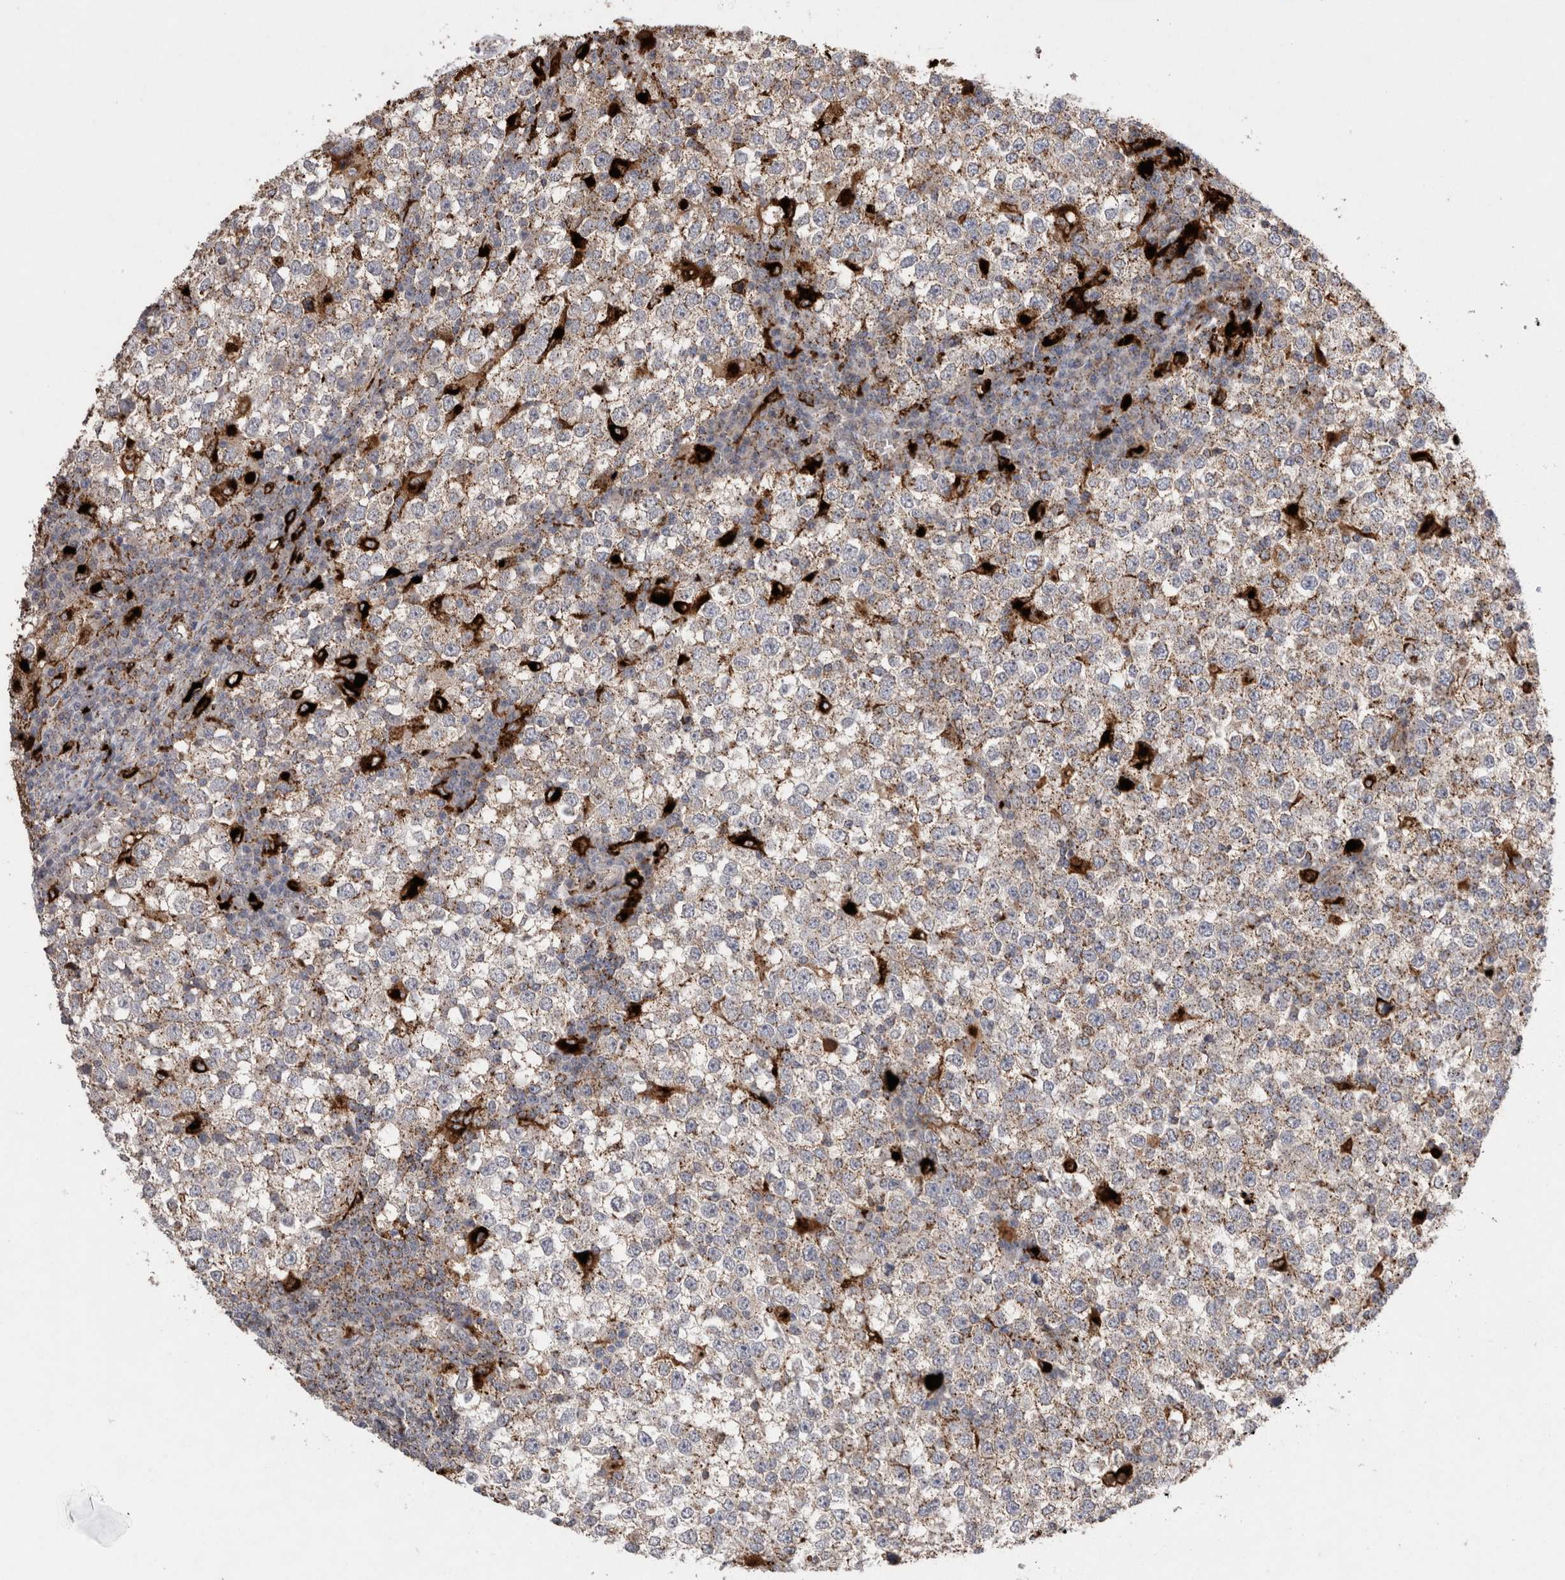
{"staining": {"intensity": "moderate", "quantity": ">75%", "location": "cytoplasmic/membranous"}, "tissue": "testis cancer", "cell_type": "Tumor cells", "image_type": "cancer", "snomed": [{"axis": "morphology", "description": "Seminoma, NOS"}, {"axis": "topography", "description": "Testis"}], "caption": "An image of human testis seminoma stained for a protein demonstrates moderate cytoplasmic/membranous brown staining in tumor cells.", "gene": "CTSA", "patient": {"sex": "male", "age": 65}}